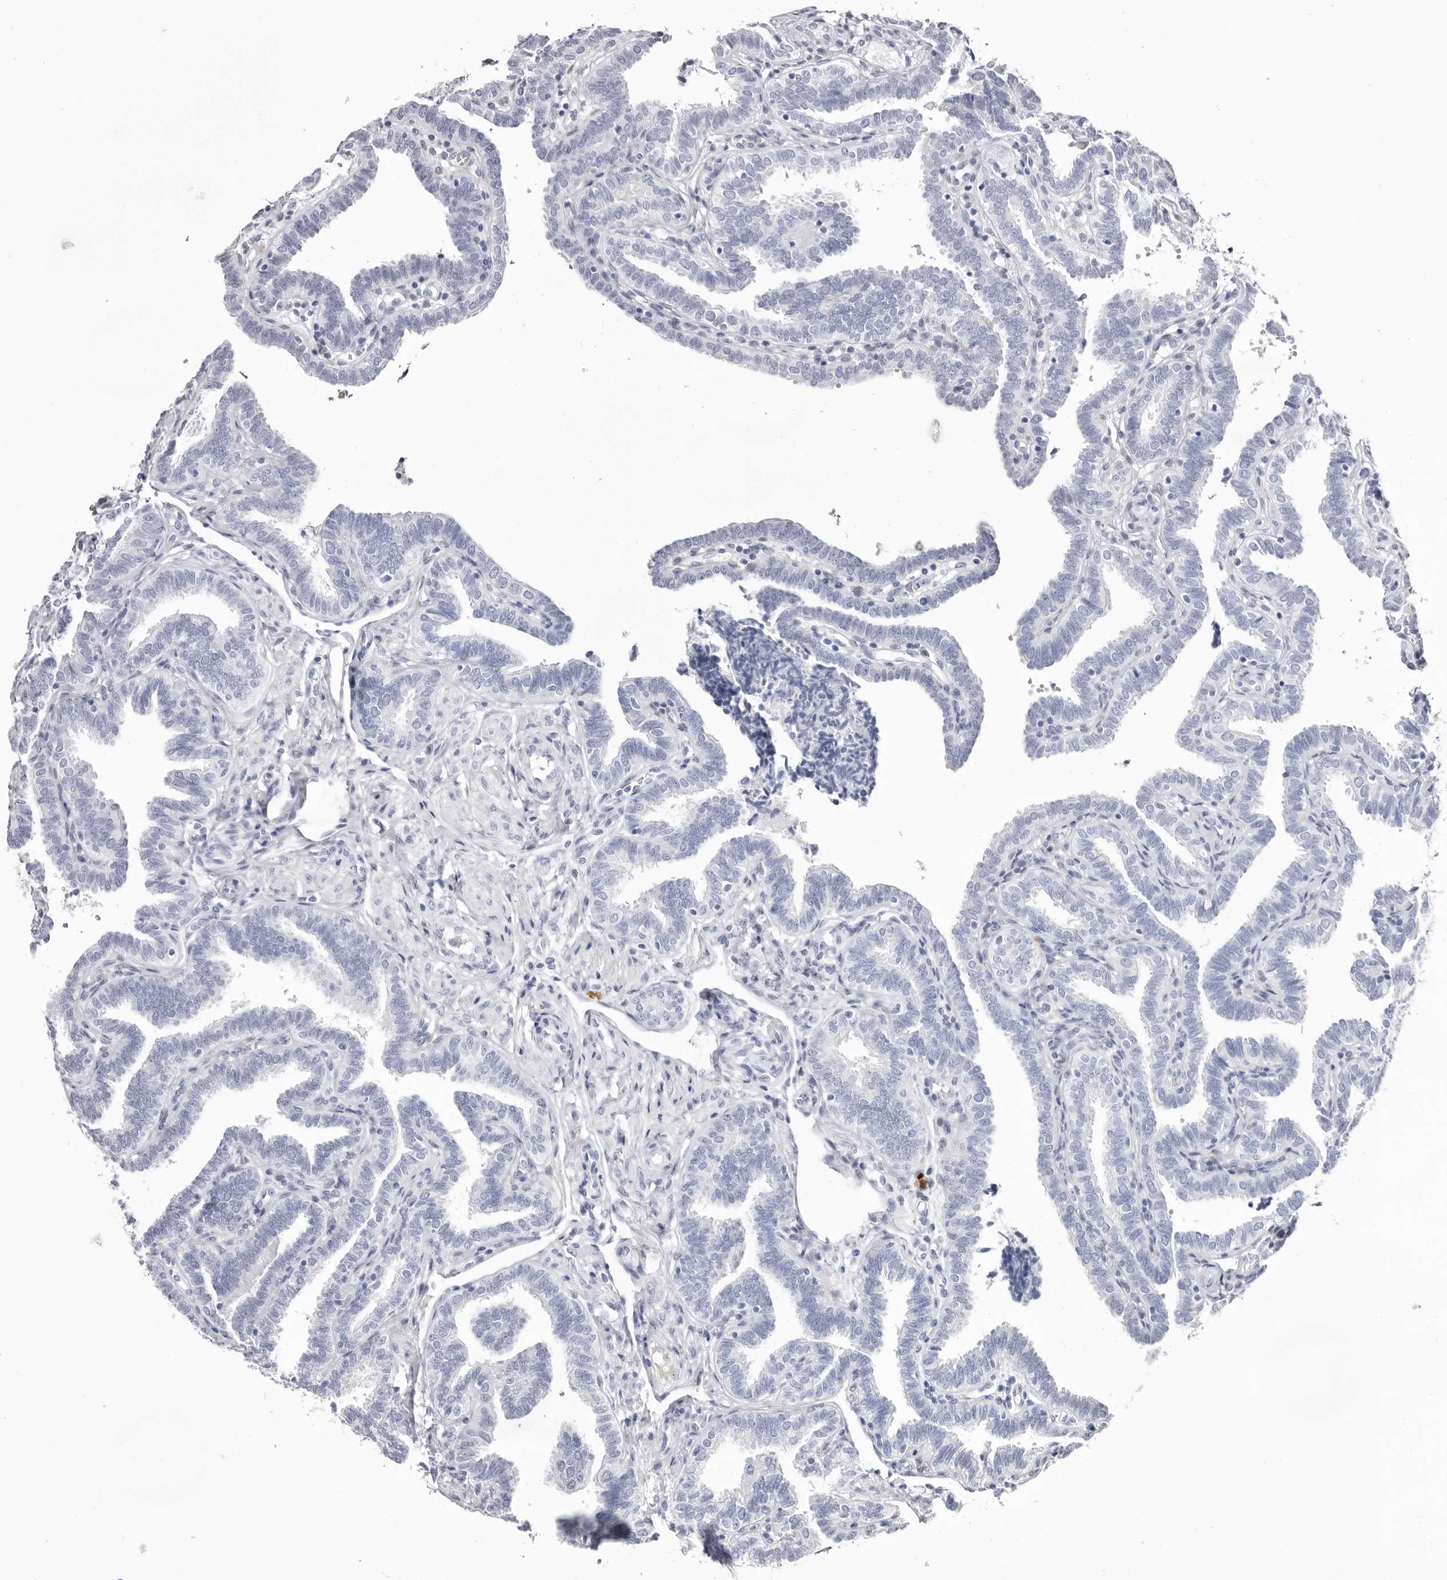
{"staining": {"intensity": "negative", "quantity": "none", "location": "none"}, "tissue": "fallopian tube", "cell_type": "Glandular cells", "image_type": "normal", "snomed": [{"axis": "morphology", "description": "Normal tissue, NOS"}, {"axis": "topography", "description": "Fallopian tube"}], "caption": "This is an immunohistochemistry (IHC) image of unremarkable fallopian tube. There is no expression in glandular cells.", "gene": "LPO", "patient": {"sex": "female", "age": 39}}